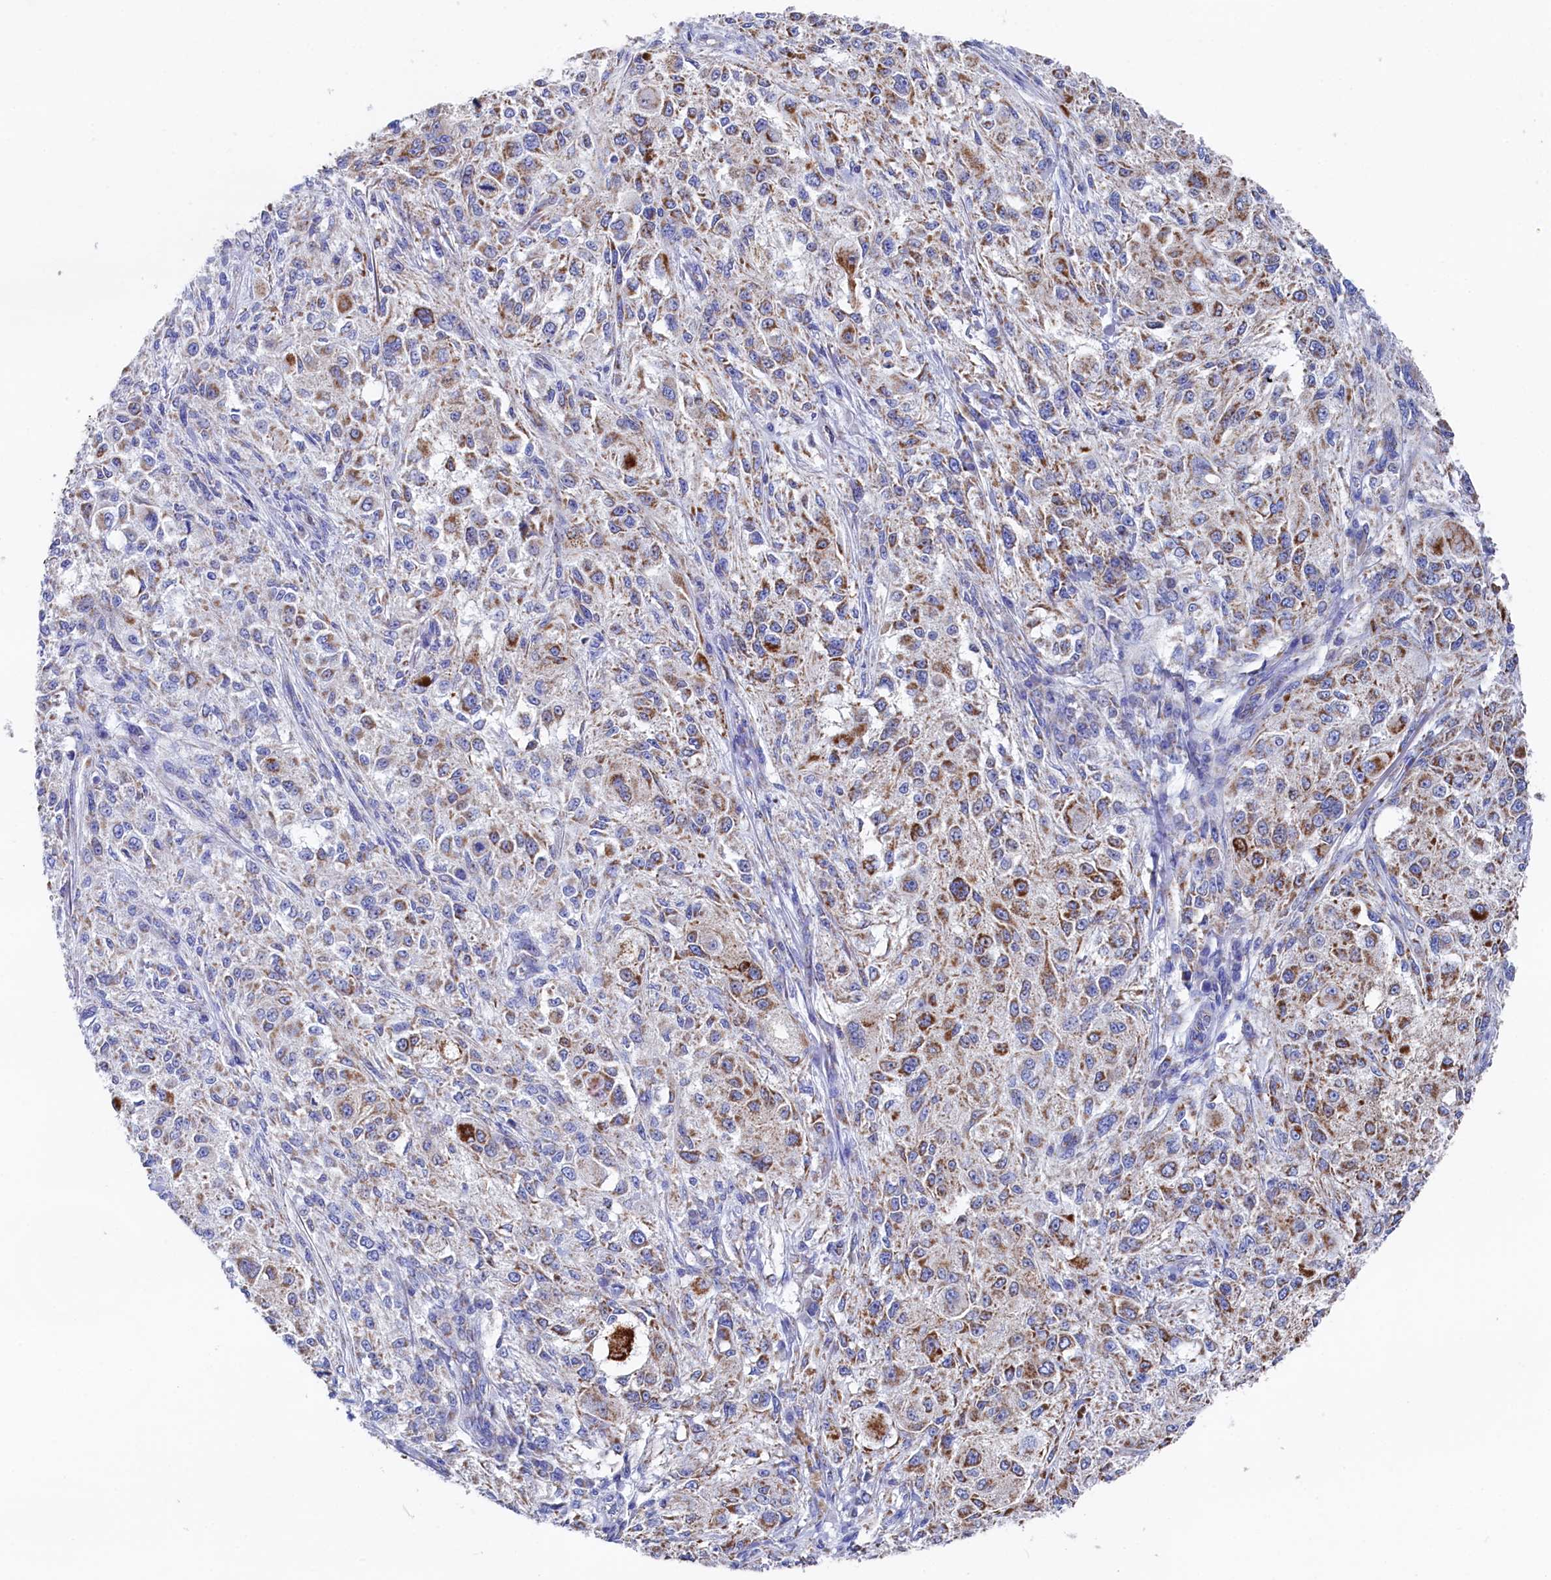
{"staining": {"intensity": "moderate", "quantity": ">75%", "location": "cytoplasmic/membranous"}, "tissue": "melanoma", "cell_type": "Tumor cells", "image_type": "cancer", "snomed": [{"axis": "morphology", "description": "Necrosis, NOS"}, {"axis": "morphology", "description": "Malignant melanoma, NOS"}, {"axis": "topography", "description": "Skin"}], "caption": "Moderate cytoplasmic/membranous protein staining is identified in approximately >75% of tumor cells in malignant melanoma.", "gene": "MMAB", "patient": {"sex": "female", "age": 87}}